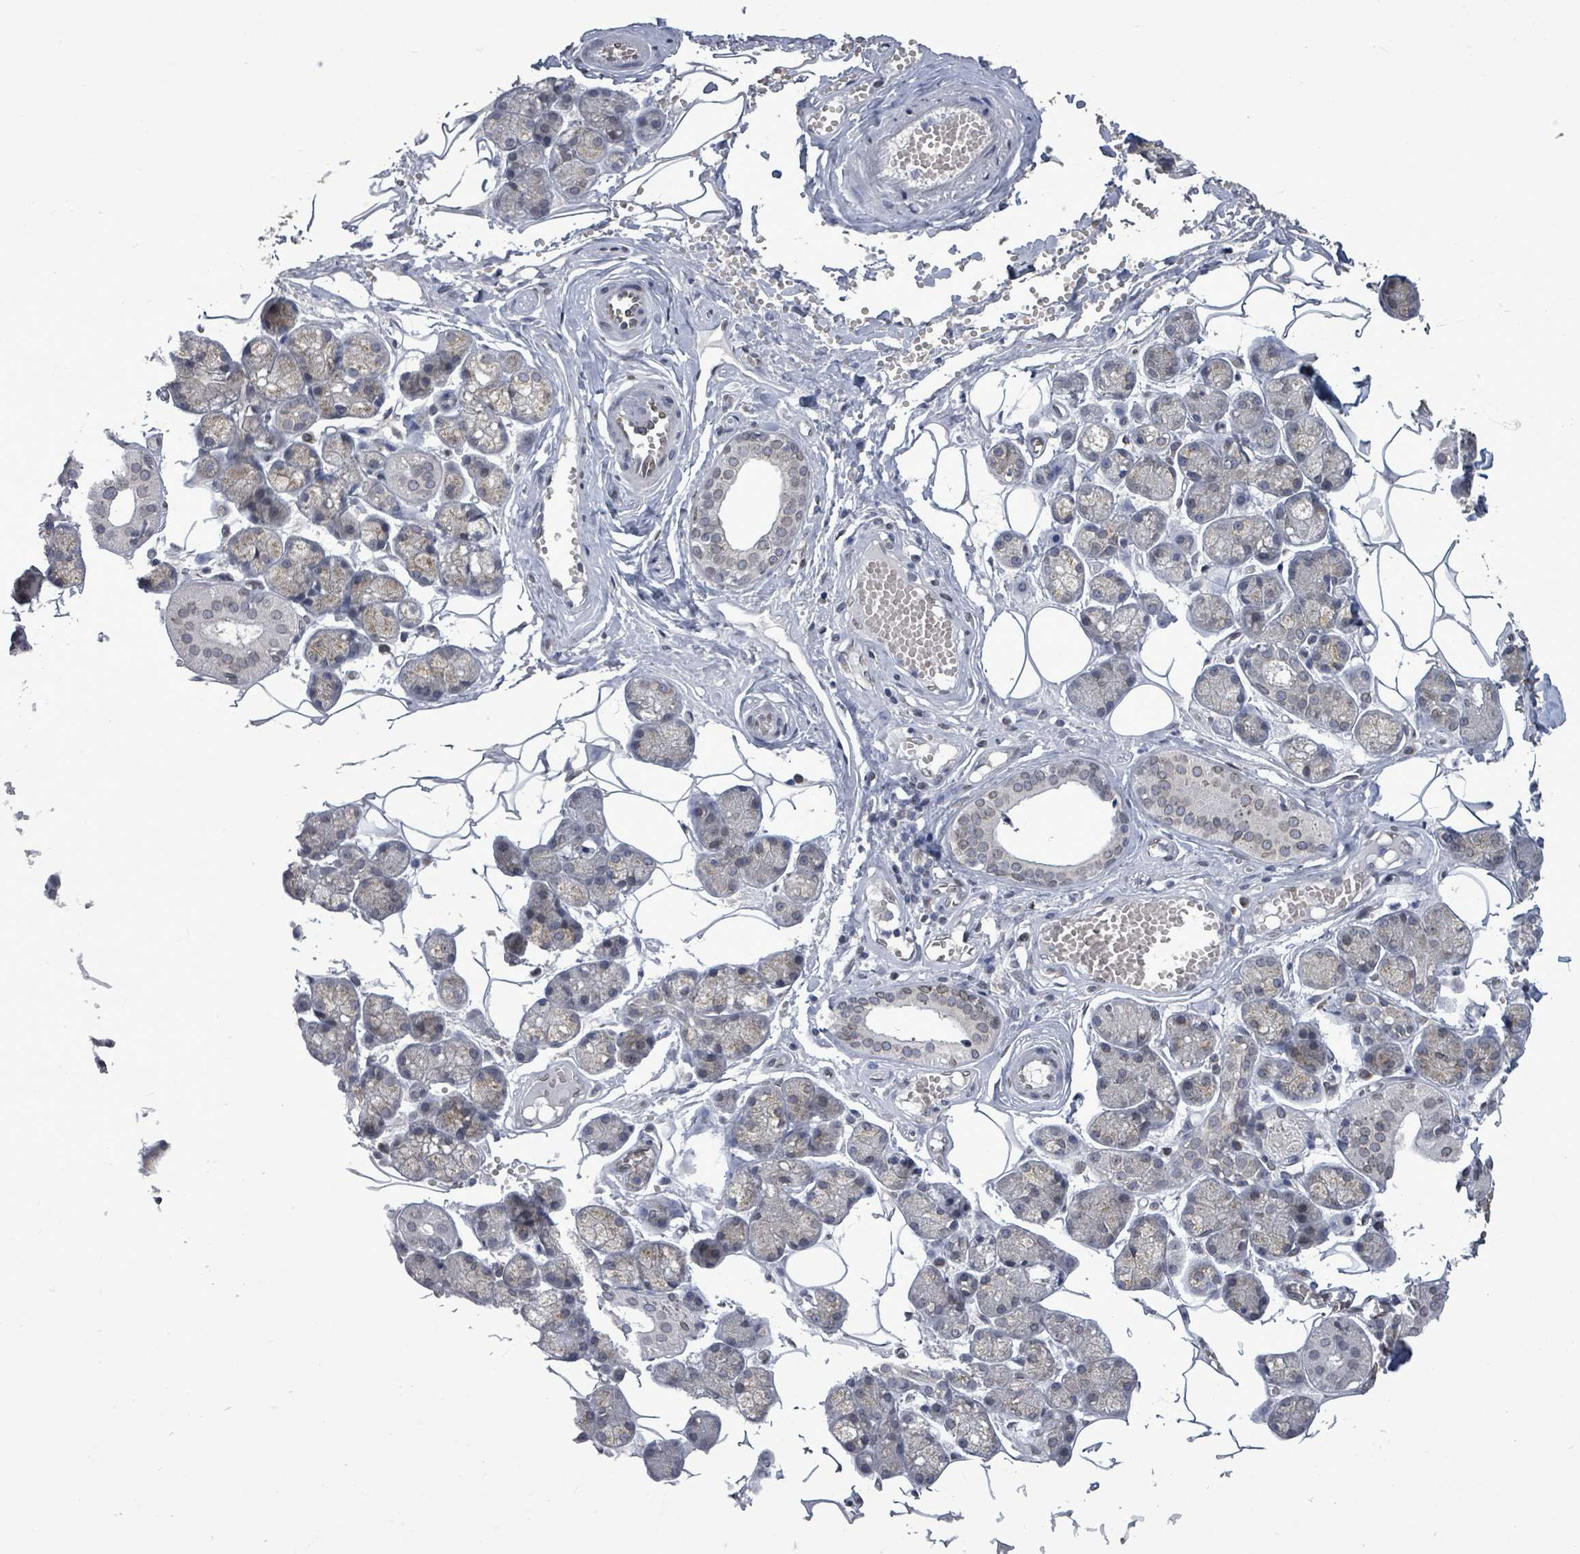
{"staining": {"intensity": "moderate", "quantity": "25%-75%", "location": "cytoplasmic/membranous"}, "tissue": "salivary gland", "cell_type": "Glandular cells", "image_type": "normal", "snomed": [{"axis": "morphology", "description": "Normal tissue, NOS"}, {"axis": "topography", "description": "Salivary gland"}], "caption": "The image demonstrates a brown stain indicating the presence of a protein in the cytoplasmic/membranous of glandular cells in salivary gland.", "gene": "ARFGAP1", "patient": {"sex": "male", "age": 62}}